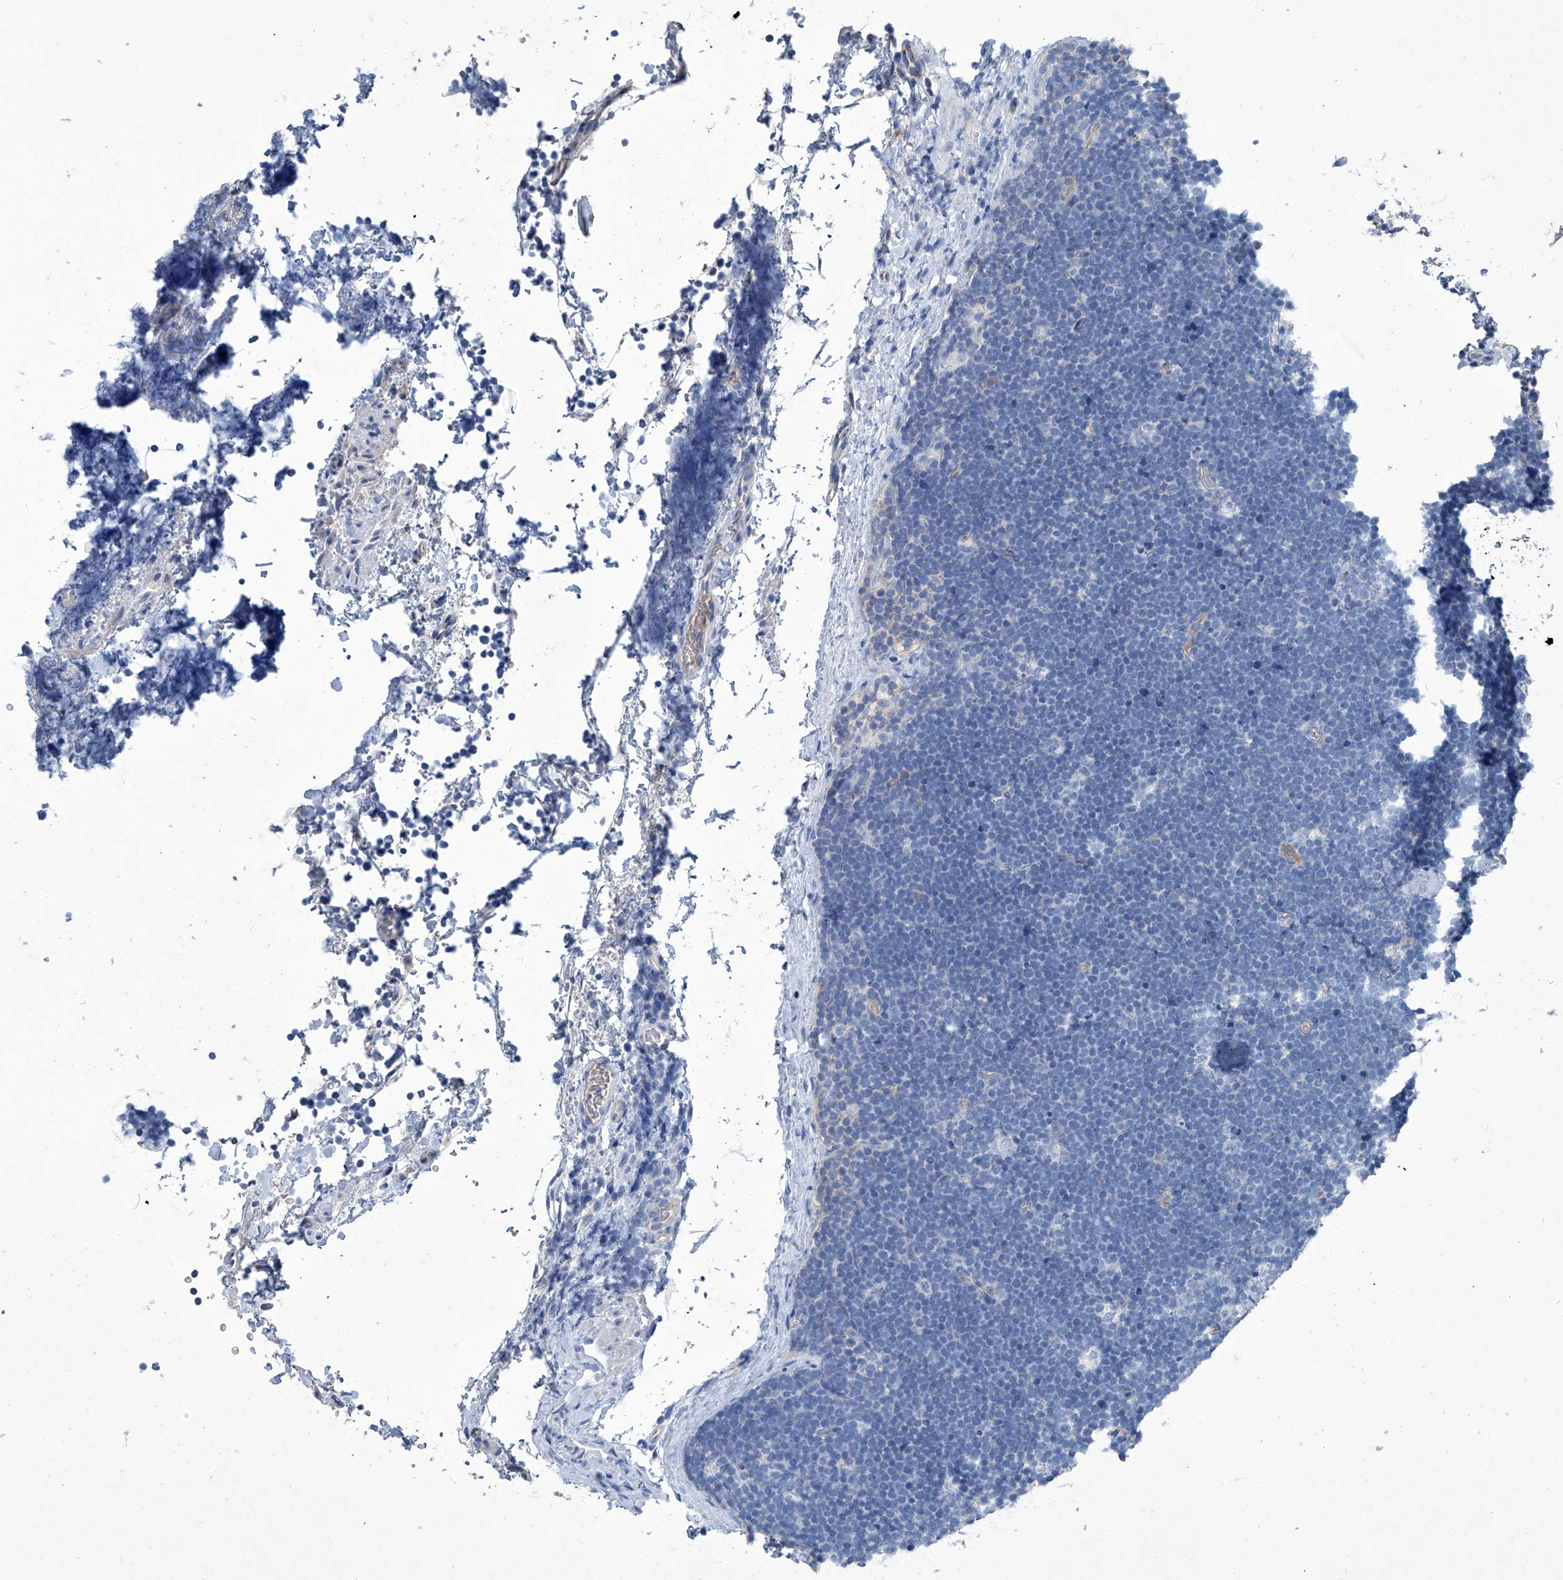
{"staining": {"intensity": "negative", "quantity": "none", "location": "none"}, "tissue": "lymphoma", "cell_type": "Tumor cells", "image_type": "cancer", "snomed": [{"axis": "morphology", "description": "Malignant lymphoma, non-Hodgkin's type, High grade"}, {"axis": "topography", "description": "Lymph node"}], "caption": "Immunohistochemistry histopathology image of neoplastic tissue: lymphoma stained with DAB (3,3'-diaminobenzidine) exhibits no significant protein staining in tumor cells.", "gene": "MTARC1", "patient": {"sex": "male", "age": 13}}